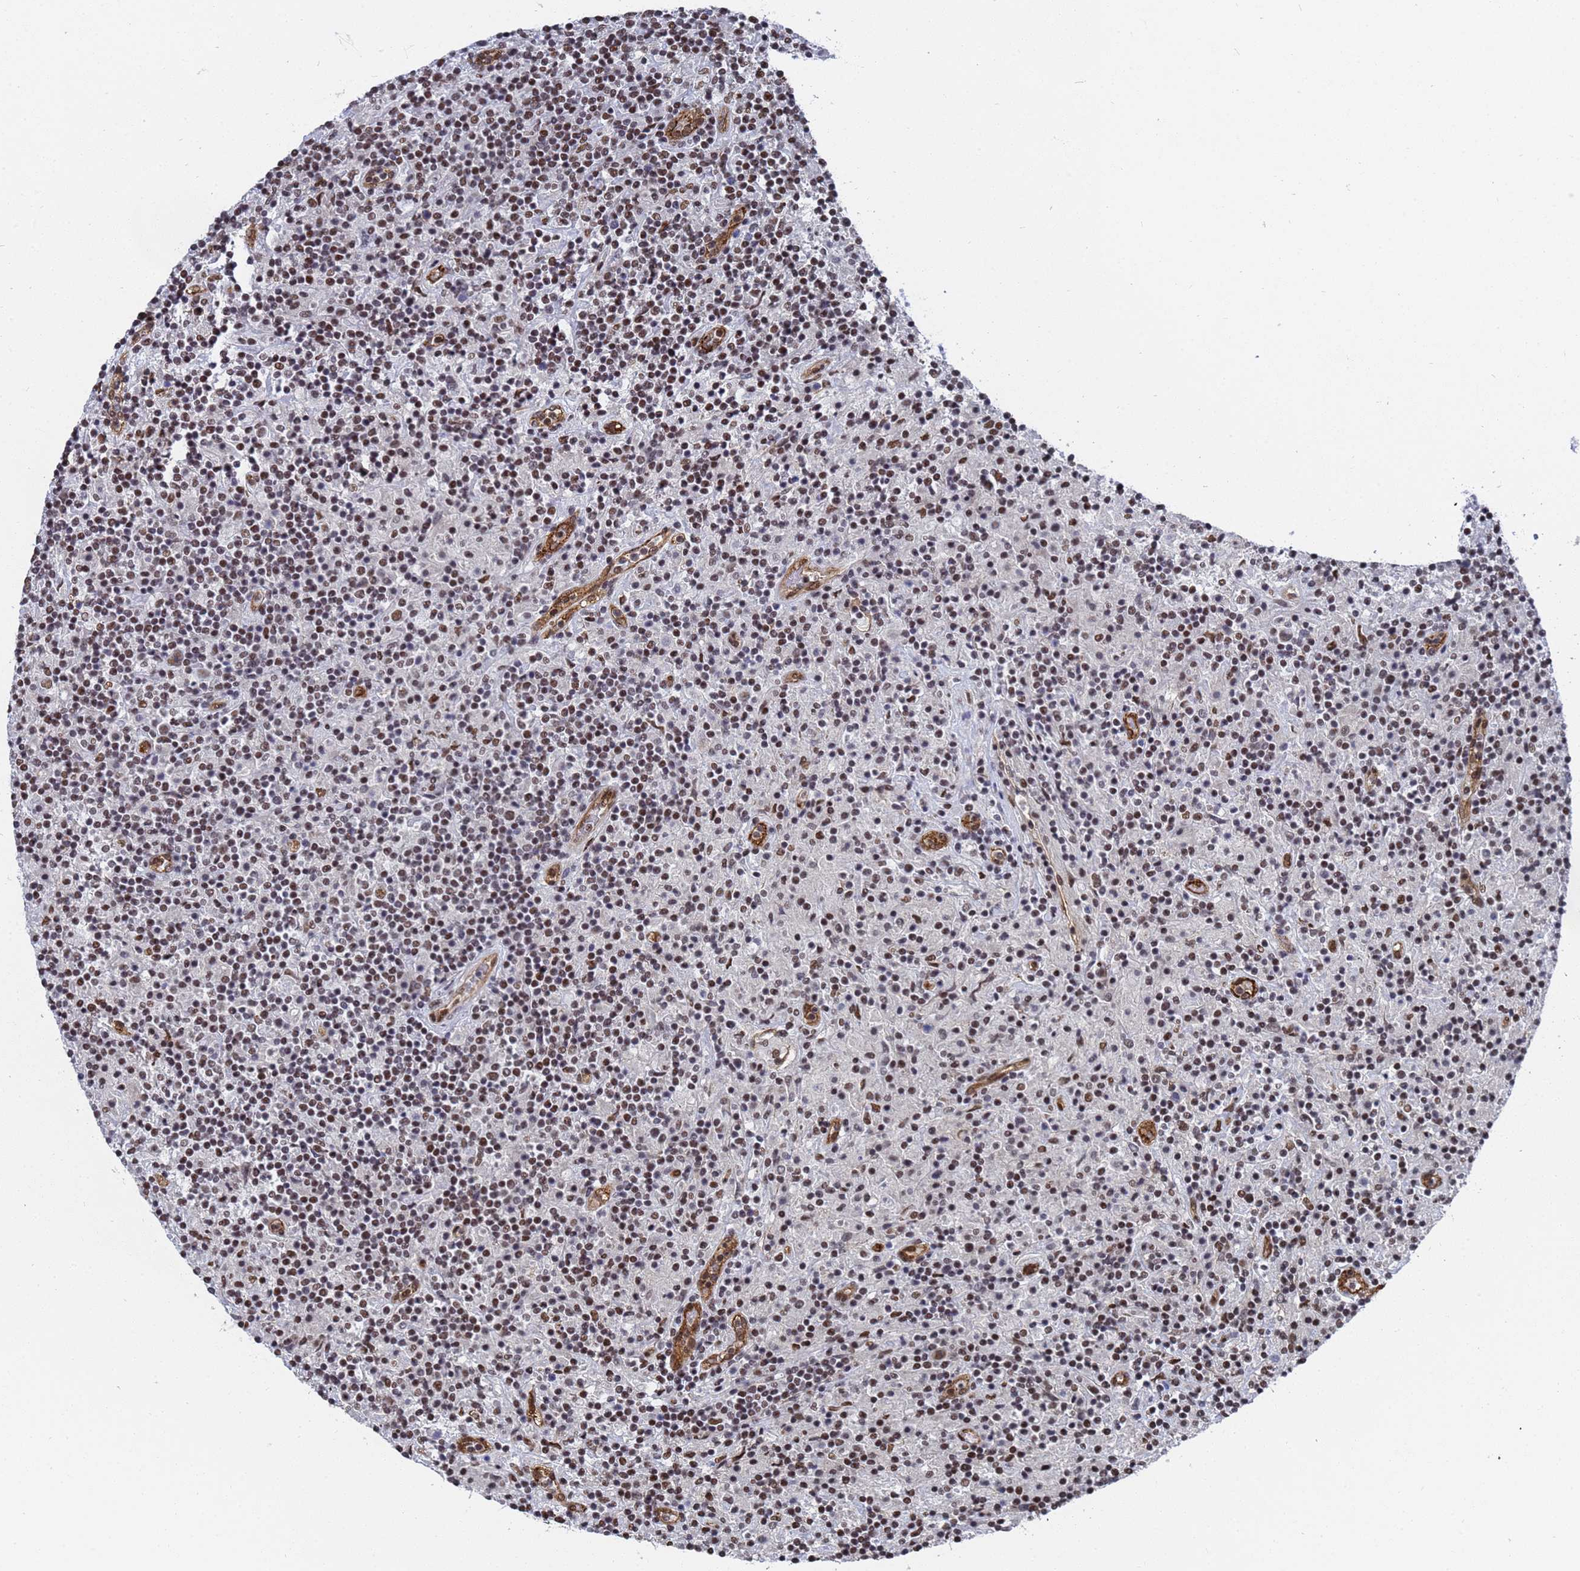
{"staining": {"intensity": "moderate", "quantity": "25%-75%", "location": "nuclear"}, "tissue": "lymphoma", "cell_type": "Tumor cells", "image_type": "cancer", "snomed": [{"axis": "morphology", "description": "Hodgkin's disease, NOS"}, {"axis": "topography", "description": "Lymph node"}], "caption": "Immunohistochemical staining of lymphoma demonstrates medium levels of moderate nuclear protein positivity in about 25%-75% of tumor cells.", "gene": "RAVER2", "patient": {"sex": "male", "age": 70}}